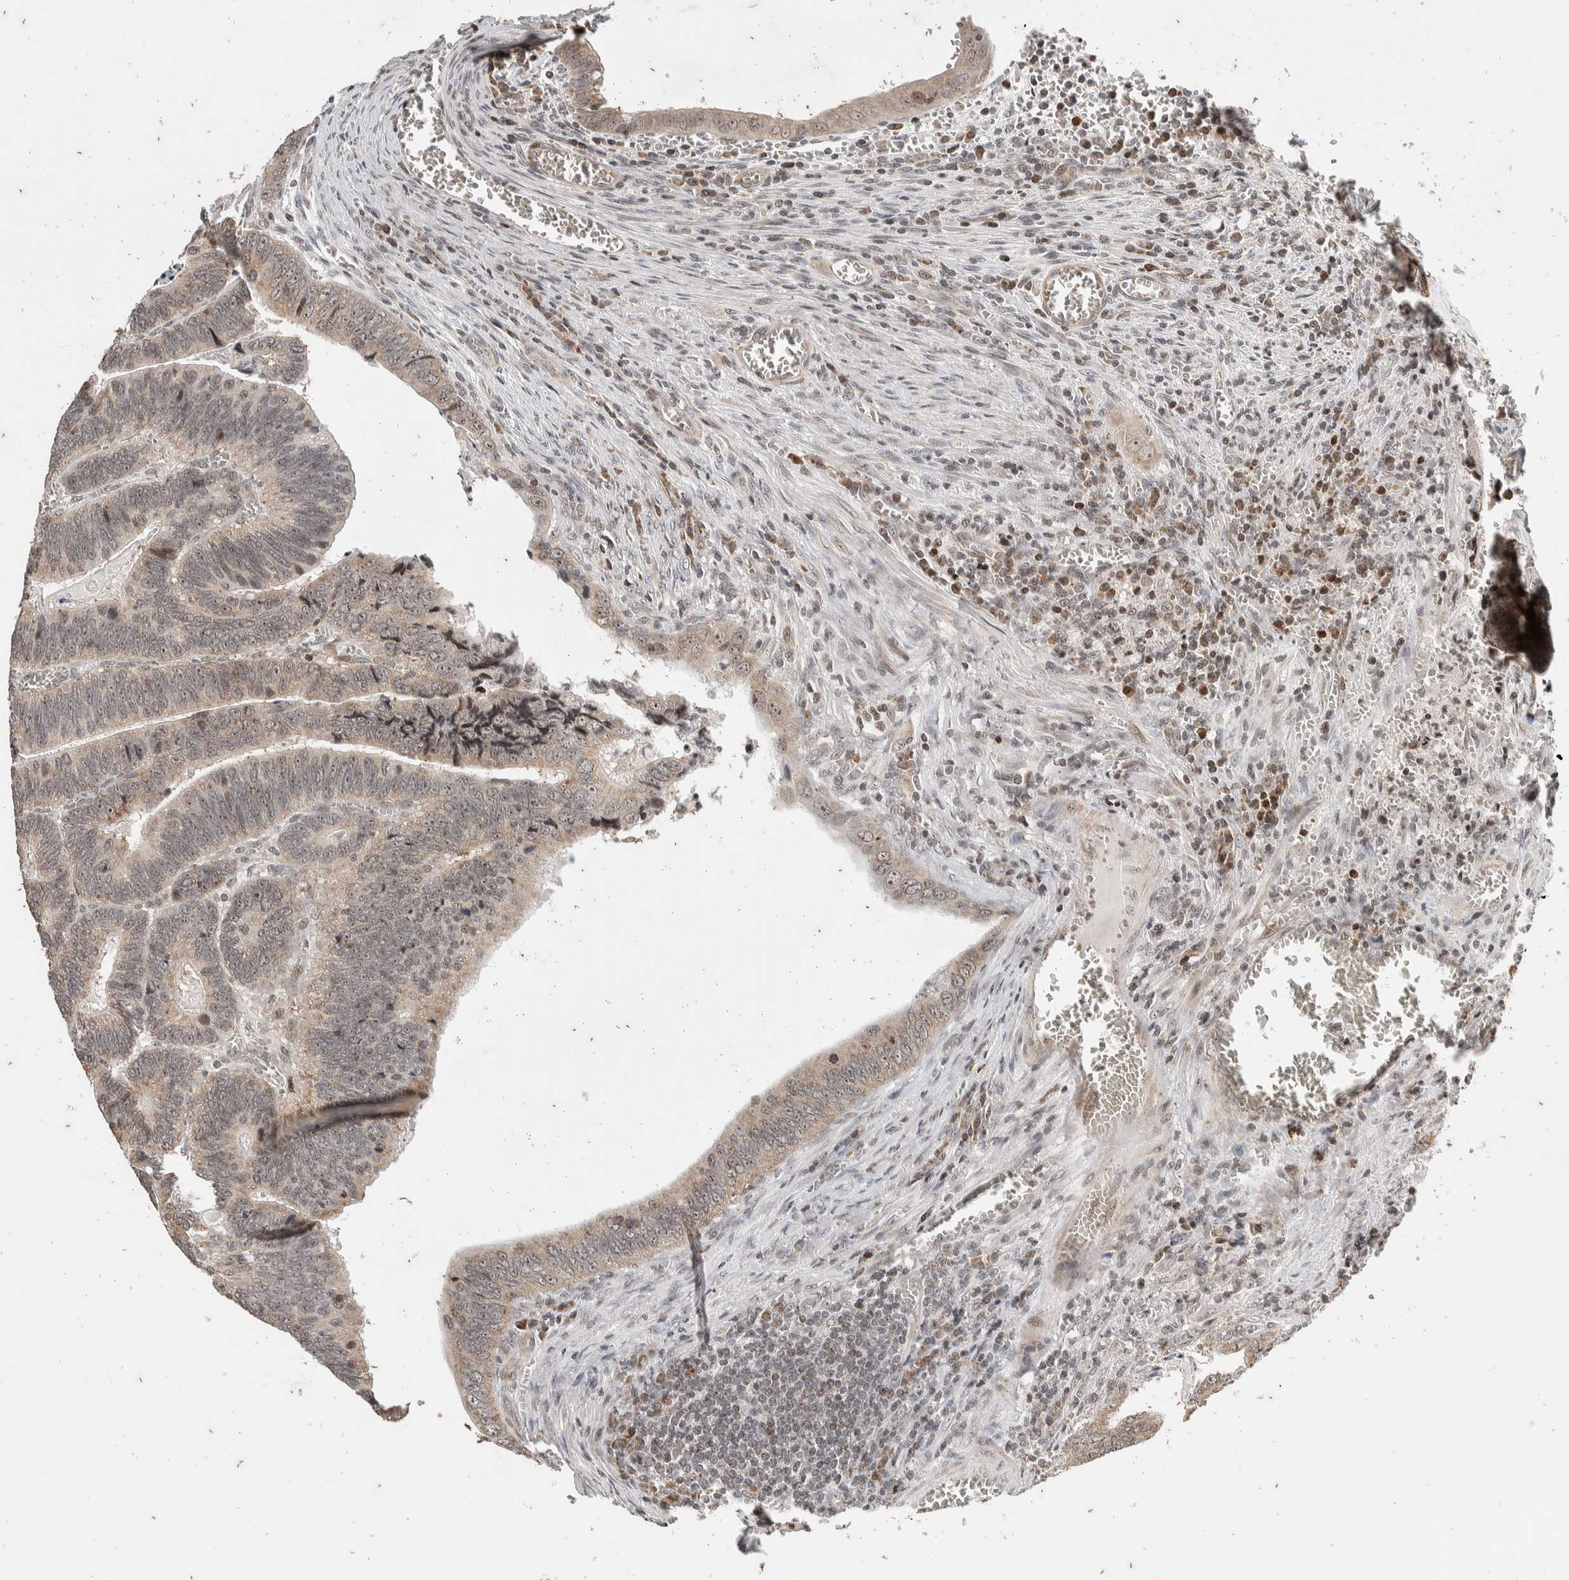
{"staining": {"intensity": "weak", "quantity": "25%-75%", "location": "cytoplasmic/membranous,nuclear"}, "tissue": "colorectal cancer", "cell_type": "Tumor cells", "image_type": "cancer", "snomed": [{"axis": "morphology", "description": "Inflammation, NOS"}, {"axis": "morphology", "description": "Adenocarcinoma, NOS"}, {"axis": "topography", "description": "Colon"}], "caption": "Weak cytoplasmic/membranous and nuclear staining is appreciated in approximately 25%-75% of tumor cells in colorectal cancer.", "gene": "ATXN7L1", "patient": {"sex": "male", "age": 72}}